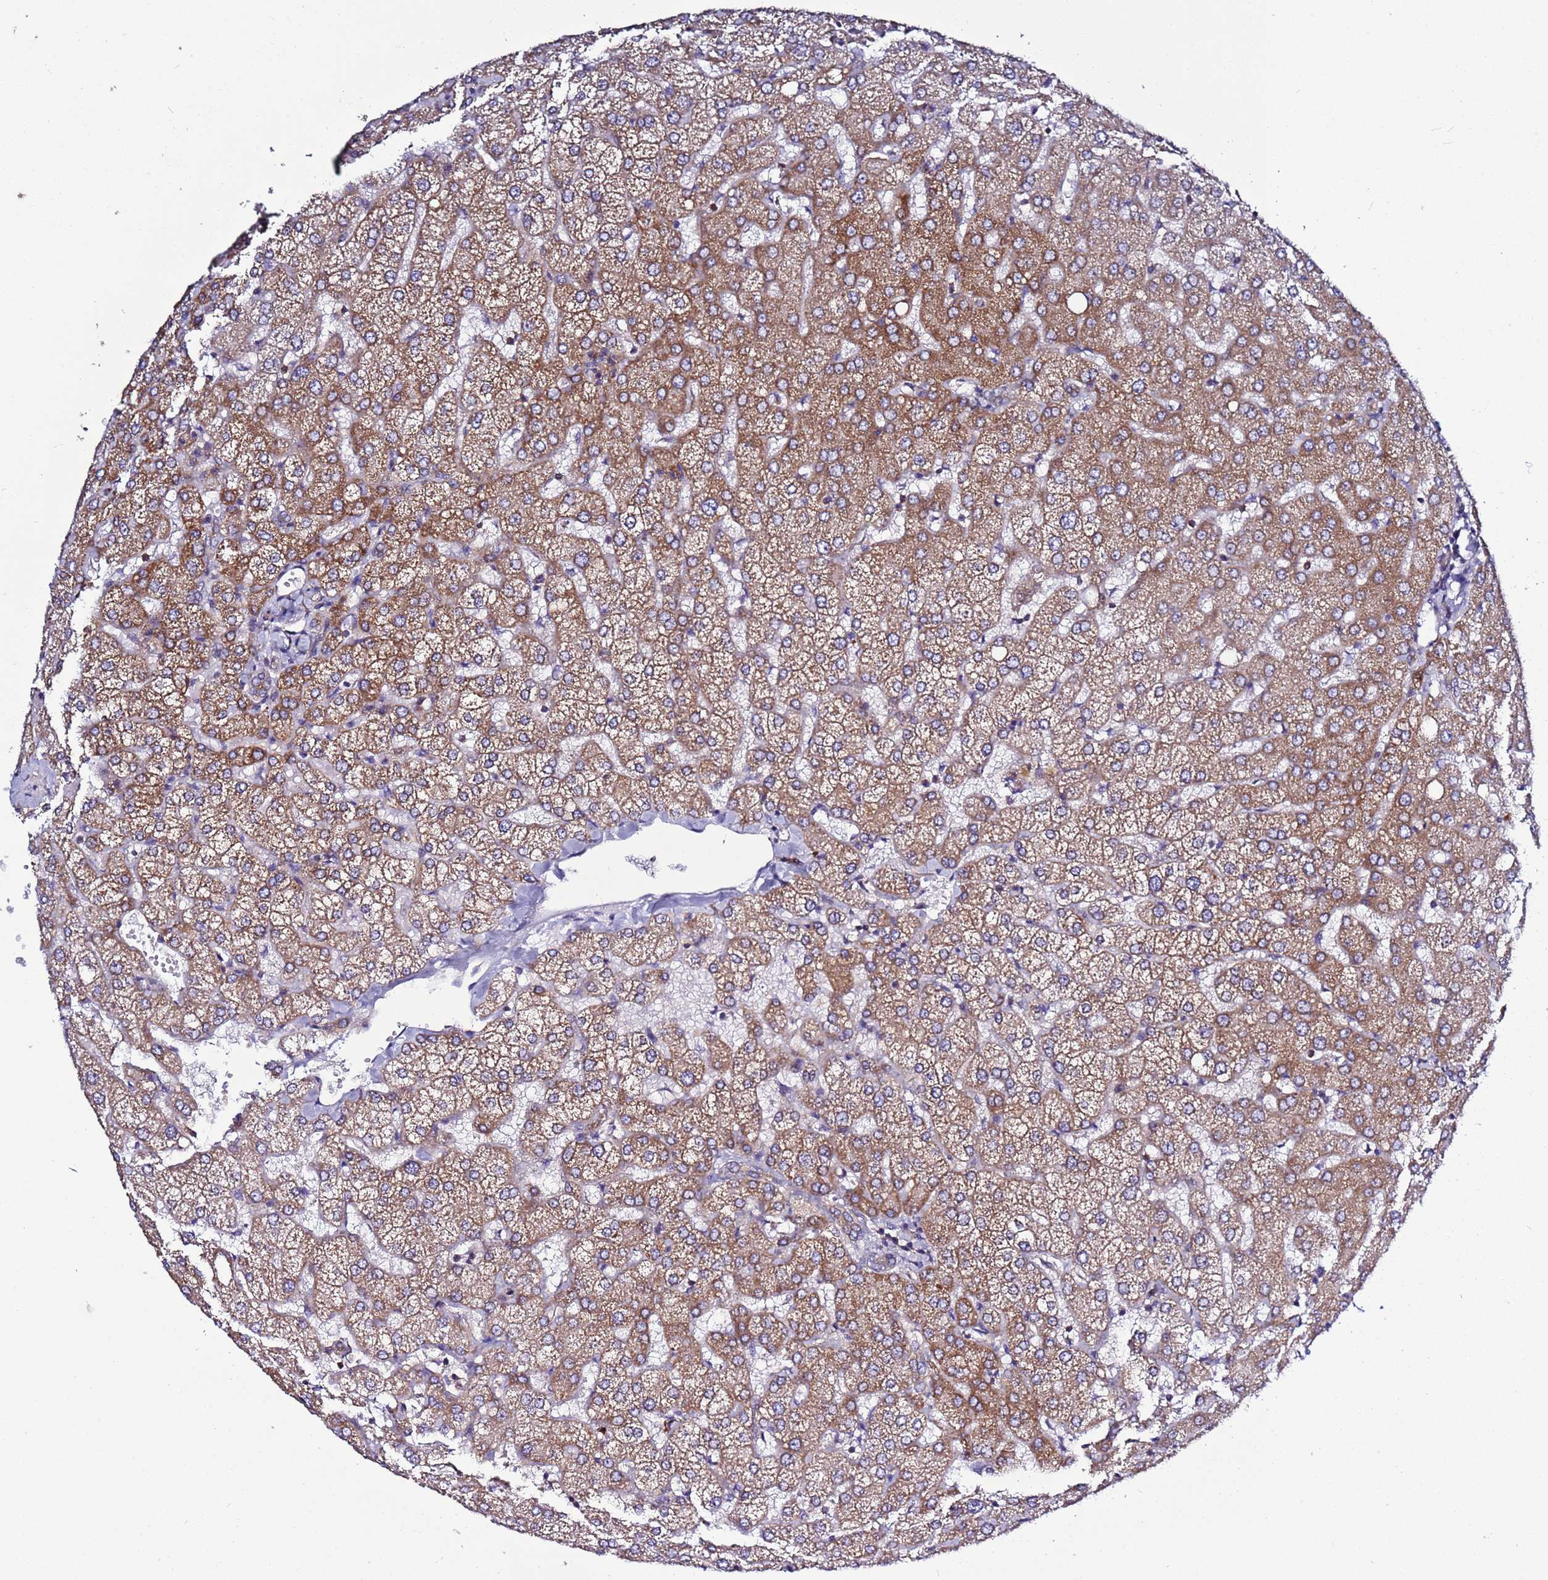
{"staining": {"intensity": "weak", "quantity": ">75%", "location": "cytoplasmic/membranous"}, "tissue": "liver", "cell_type": "Cholangiocytes", "image_type": "normal", "snomed": [{"axis": "morphology", "description": "Normal tissue, NOS"}, {"axis": "topography", "description": "Liver"}], "caption": "Protein expression analysis of unremarkable liver reveals weak cytoplasmic/membranous positivity in approximately >75% of cholangiocytes. (brown staining indicates protein expression, while blue staining denotes nuclei).", "gene": "EFCAB8", "patient": {"sex": "female", "age": 54}}